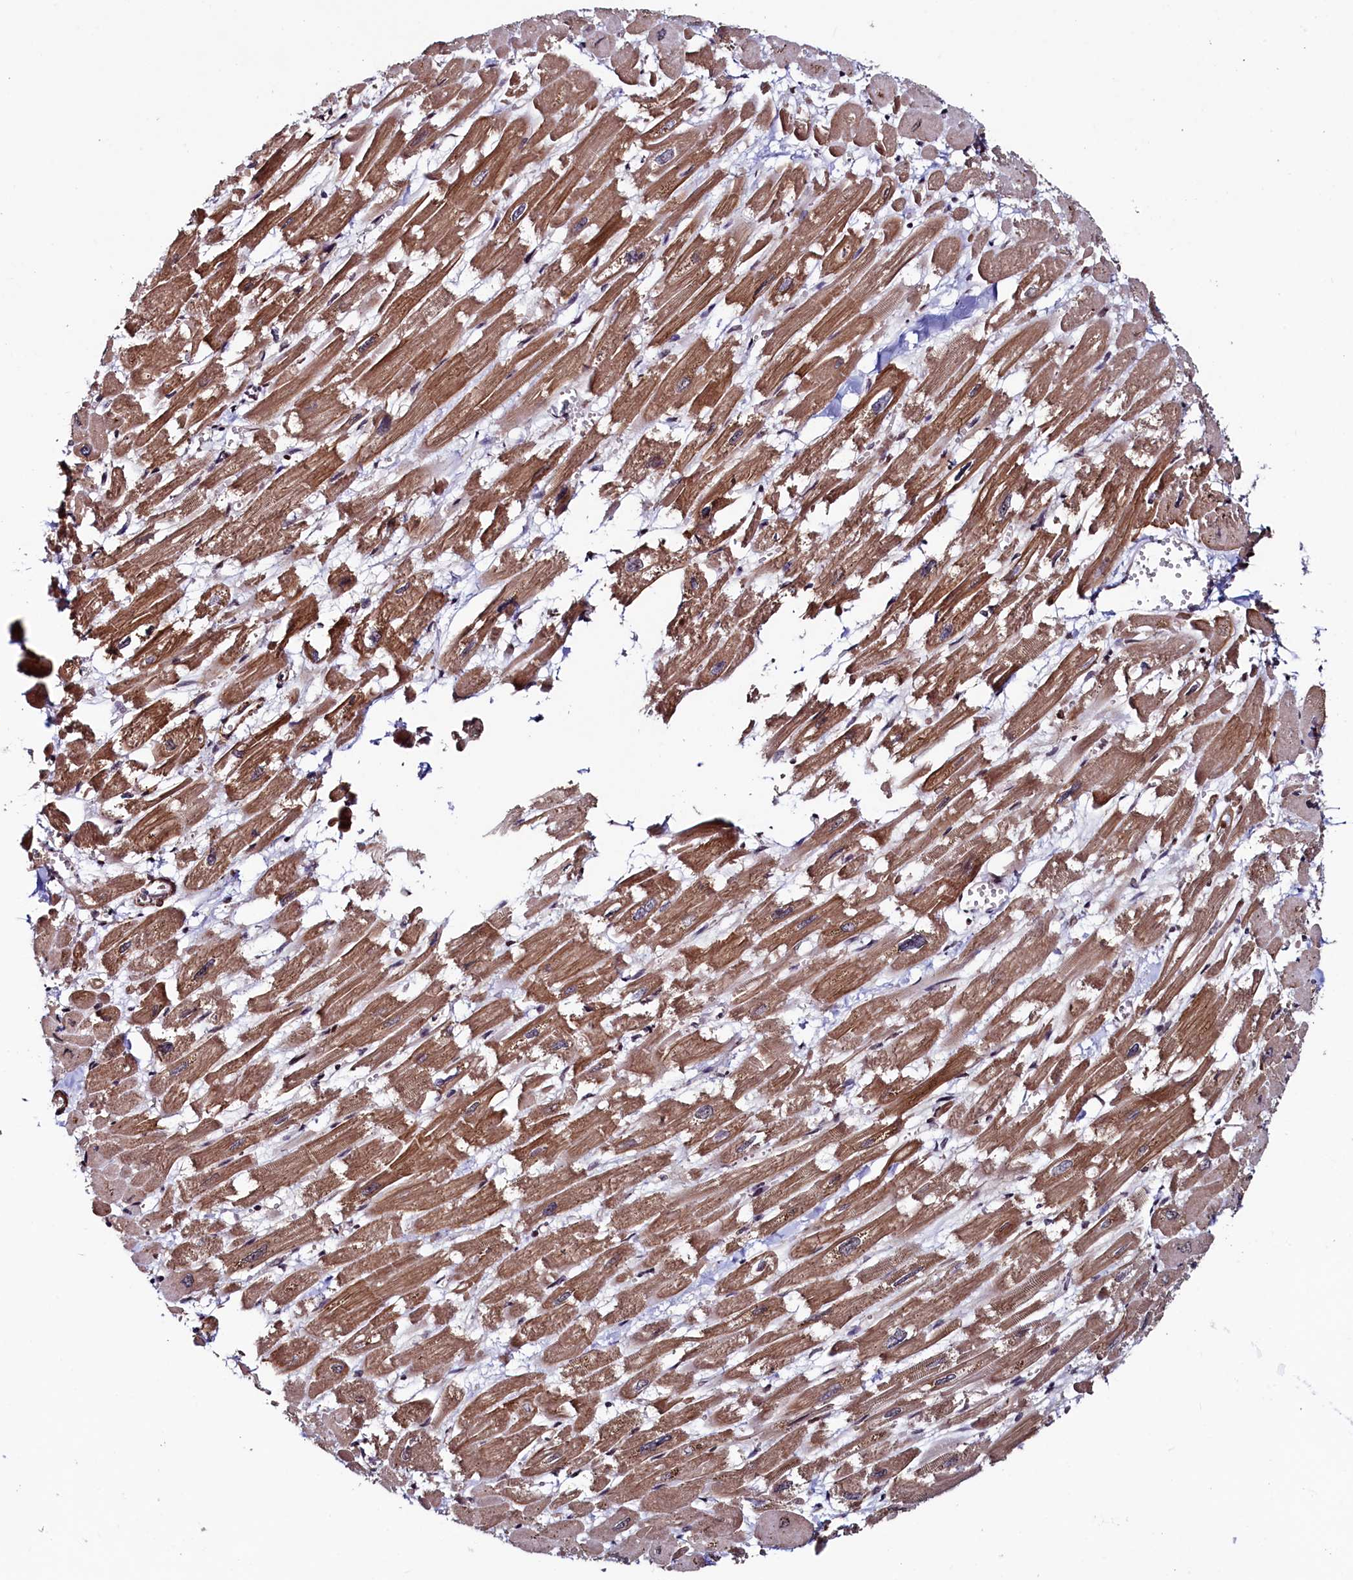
{"staining": {"intensity": "moderate", "quantity": "25%-75%", "location": "cytoplasmic/membranous"}, "tissue": "heart muscle", "cell_type": "Cardiomyocytes", "image_type": "normal", "snomed": [{"axis": "morphology", "description": "Normal tissue, NOS"}, {"axis": "topography", "description": "Heart"}], "caption": "Protein staining by IHC shows moderate cytoplasmic/membranous expression in about 25%-75% of cardiomyocytes in normal heart muscle.", "gene": "LEO1", "patient": {"sex": "male", "age": 54}}